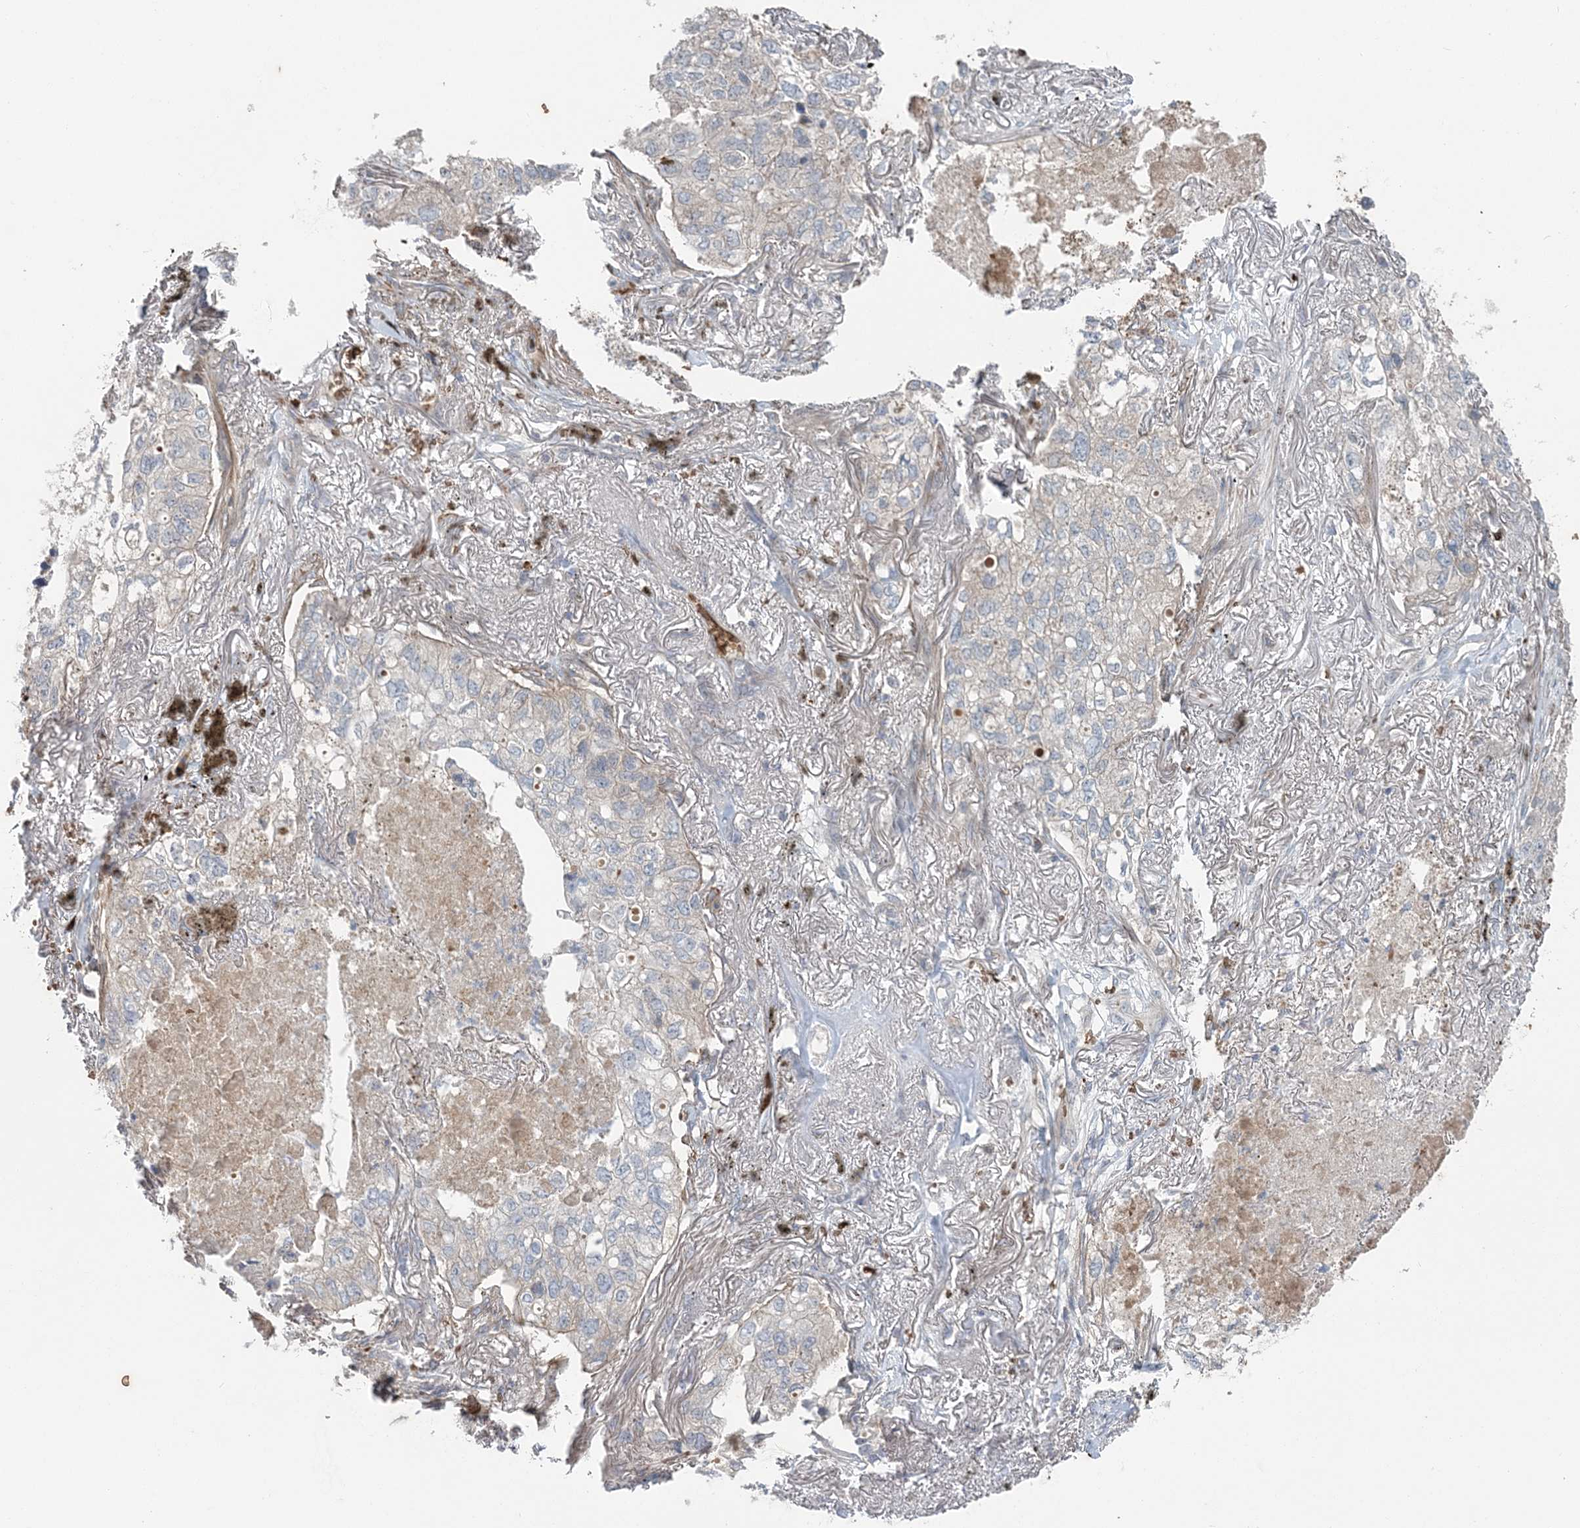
{"staining": {"intensity": "negative", "quantity": "none", "location": "none"}, "tissue": "lung cancer", "cell_type": "Tumor cells", "image_type": "cancer", "snomed": [{"axis": "morphology", "description": "Adenocarcinoma, NOS"}, {"axis": "topography", "description": "Lung"}], "caption": "Lung adenocarcinoma was stained to show a protein in brown. There is no significant expression in tumor cells.", "gene": "SERINC1", "patient": {"sex": "male", "age": 65}}